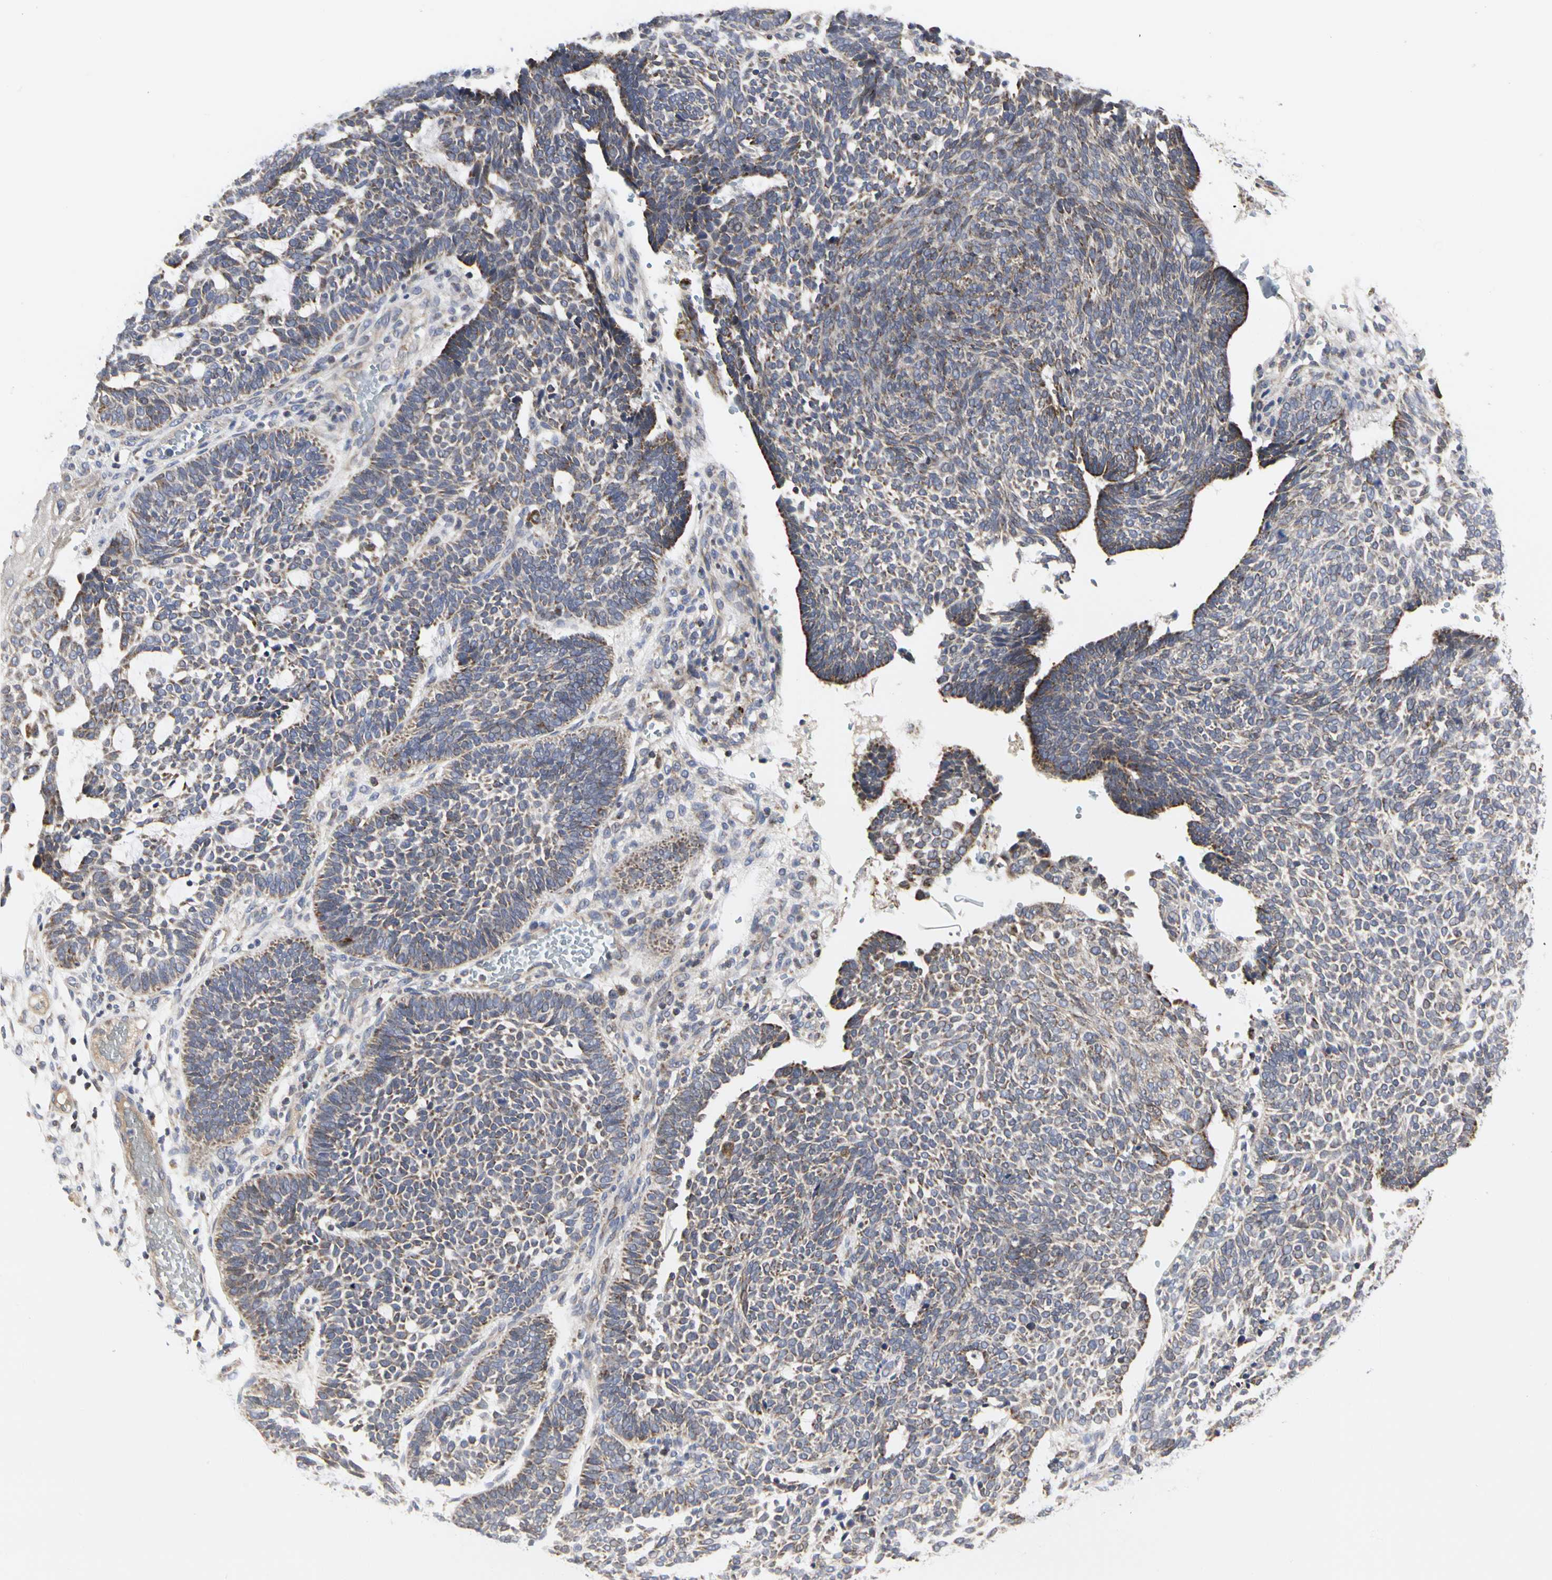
{"staining": {"intensity": "weak", "quantity": "25%-75%", "location": "cytoplasmic/membranous"}, "tissue": "skin cancer", "cell_type": "Tumor cells", "image_type": "cancer", "snomed": [{"axis": "morphology", "description": "Normal tissue, NOS"}, {"axis": "morphology", "description": "Basal cell carcinoma"}, {"axis": "topography", "description": "Skin"}], "caption": "Skin basal cell carcinoma was stained to show a protein in brown. There is low levels of weak cytoplasmic/membranous expression in about 25%-75% of tumor cells. The staining is performed using DAB brown chromogen to label protein expression. The nuclei are counter-stained blue using hematoxylin.", "gene": "TSKU", "patient": {"sex": "male", "age": 87}}